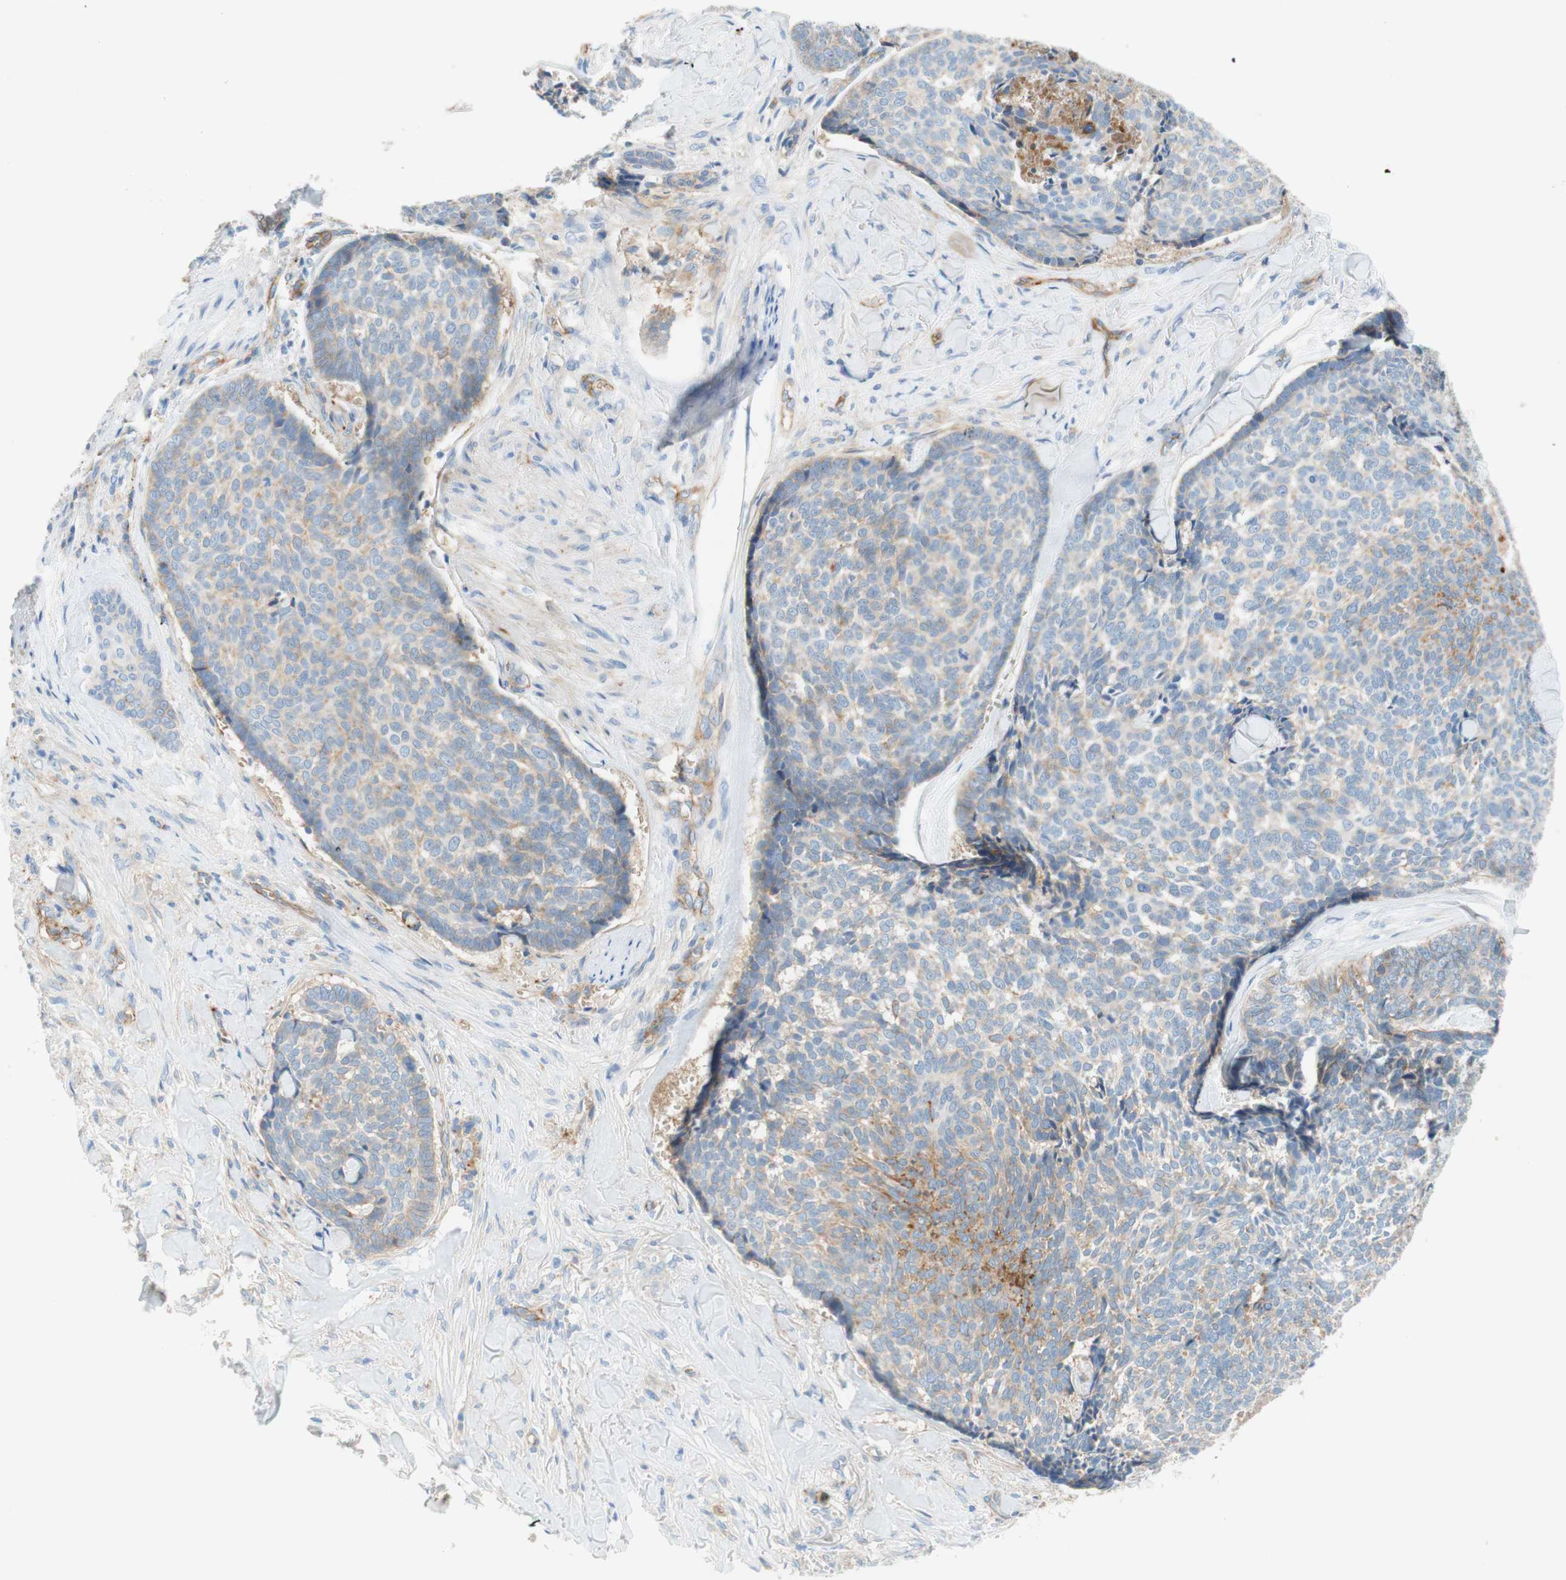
{"staining": {"intensity": "weak", "quantity": "<25%", "location": "cytoplasmic/membranous"}, "tissue": "skin cancer", "cell_type": "Tumor cells", "image_type": "cancer", "snomed": [{"axis": "morphology", "description": "Basal cell carcinoma"}, {"axis": "topography", "description": "Skin"}], "caption": "The image reveals no significant expression in tumor cells of skin cancer. (DAB (3,3'-diaminobenzidine) immunohistochemistry (IHC), high magnification).", "gene": "STOM", "patient": {"sex": "male", "age": 84}}